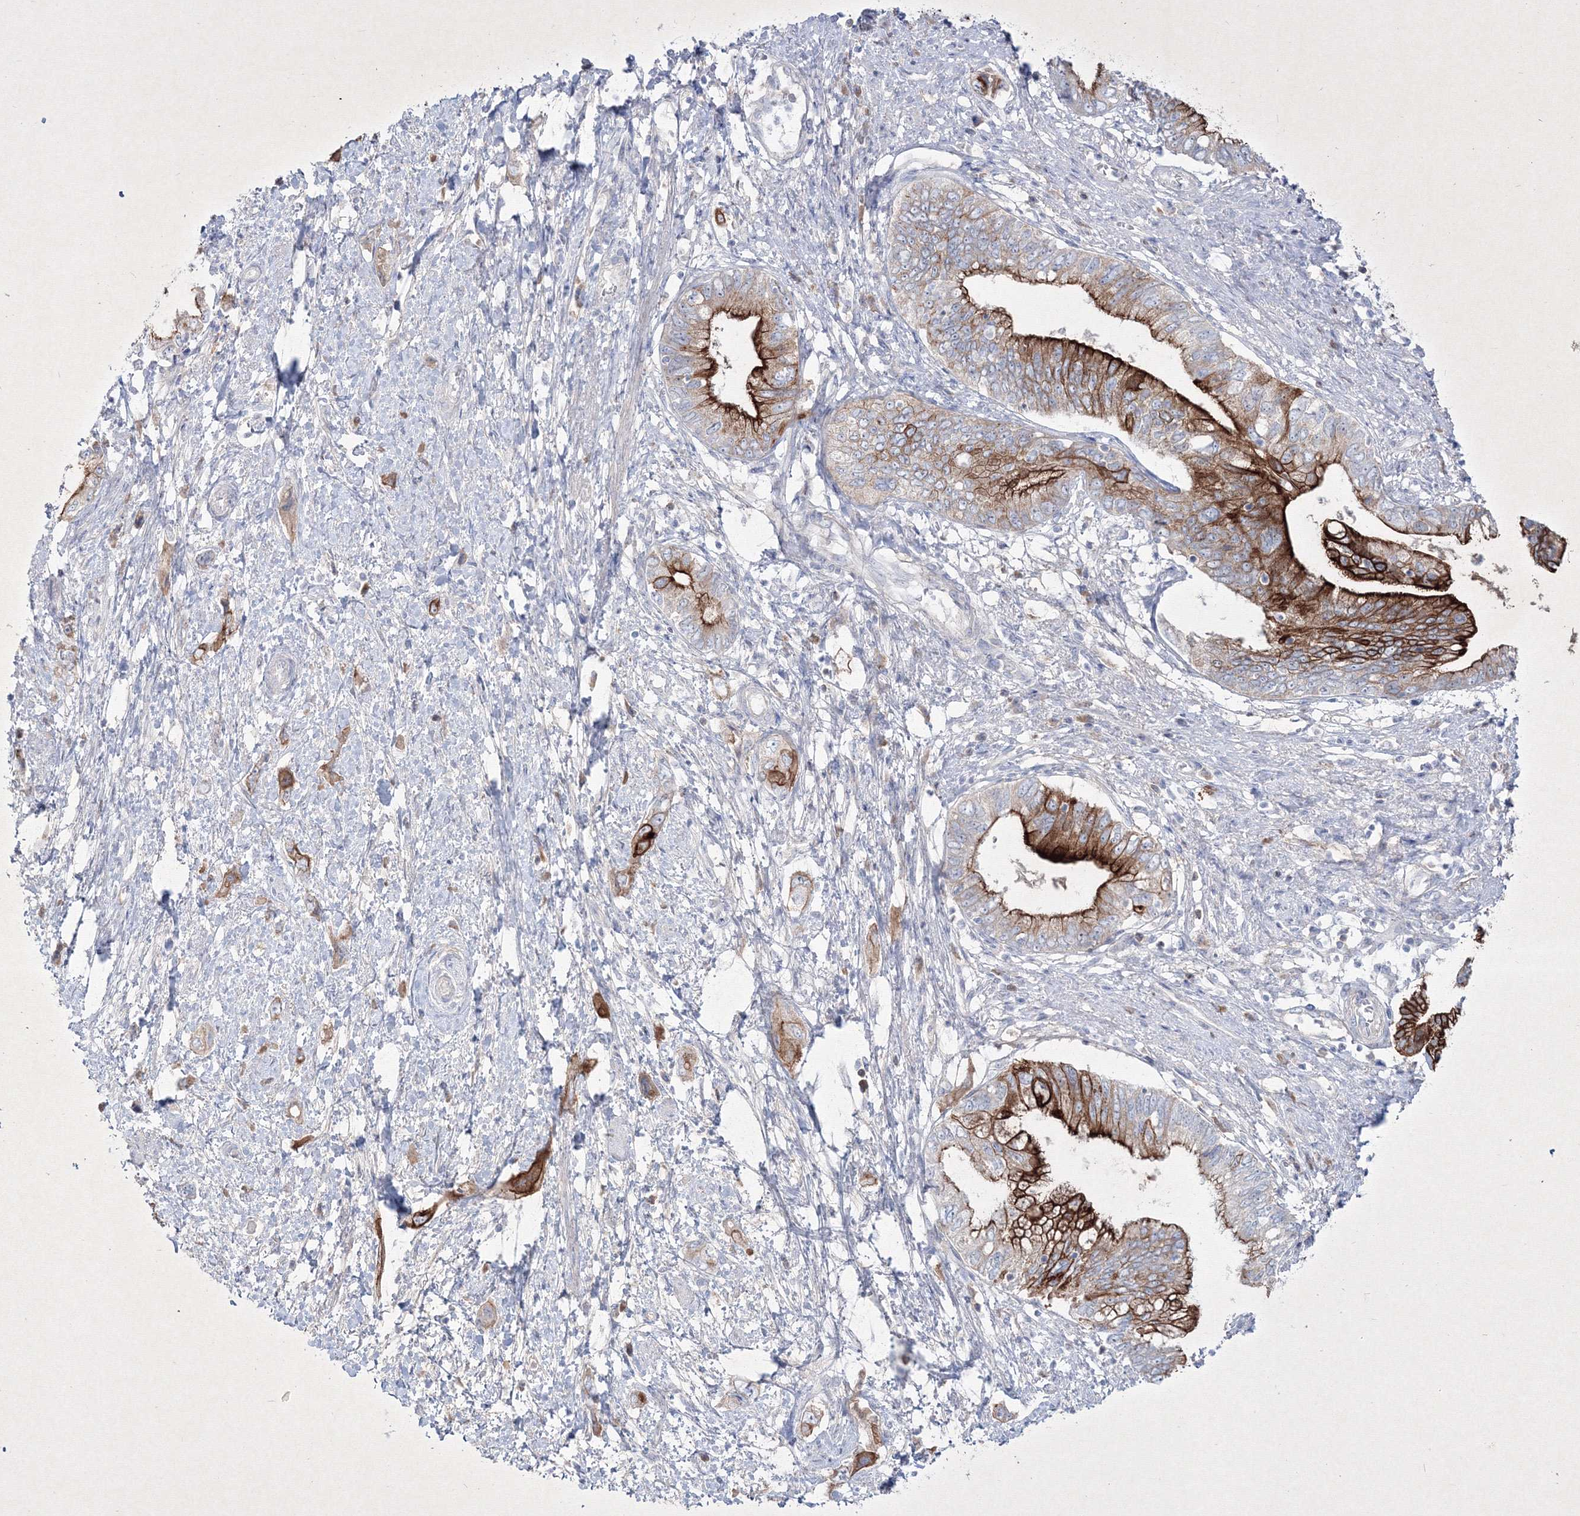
{"staining": {"intensity": "strong", "quantity": ">75%", "location": "cytoplasmic/membranous"}, "tissue": "pancreatic cancer", "cell_type": "Tumor cells", "image_type": "cancer", "snomed": [{"axis": "morphology", "description": "Adenocarcinoma, NOS"}, {"axis": "topography", "description": "Pancreas"}], "caption": "DAB immunohistochemical staining of pancreatic adenocarcinoma shows strong cytoplasmic/membranous protein positivity in approximately >75% of tumor cells. (DAB (3,3'-diaminobenzidine) = brown stain, brightfield microscopy at high magnification).", "gene": "TMEM139", "patient": {"sex": "female", "age": 73}}